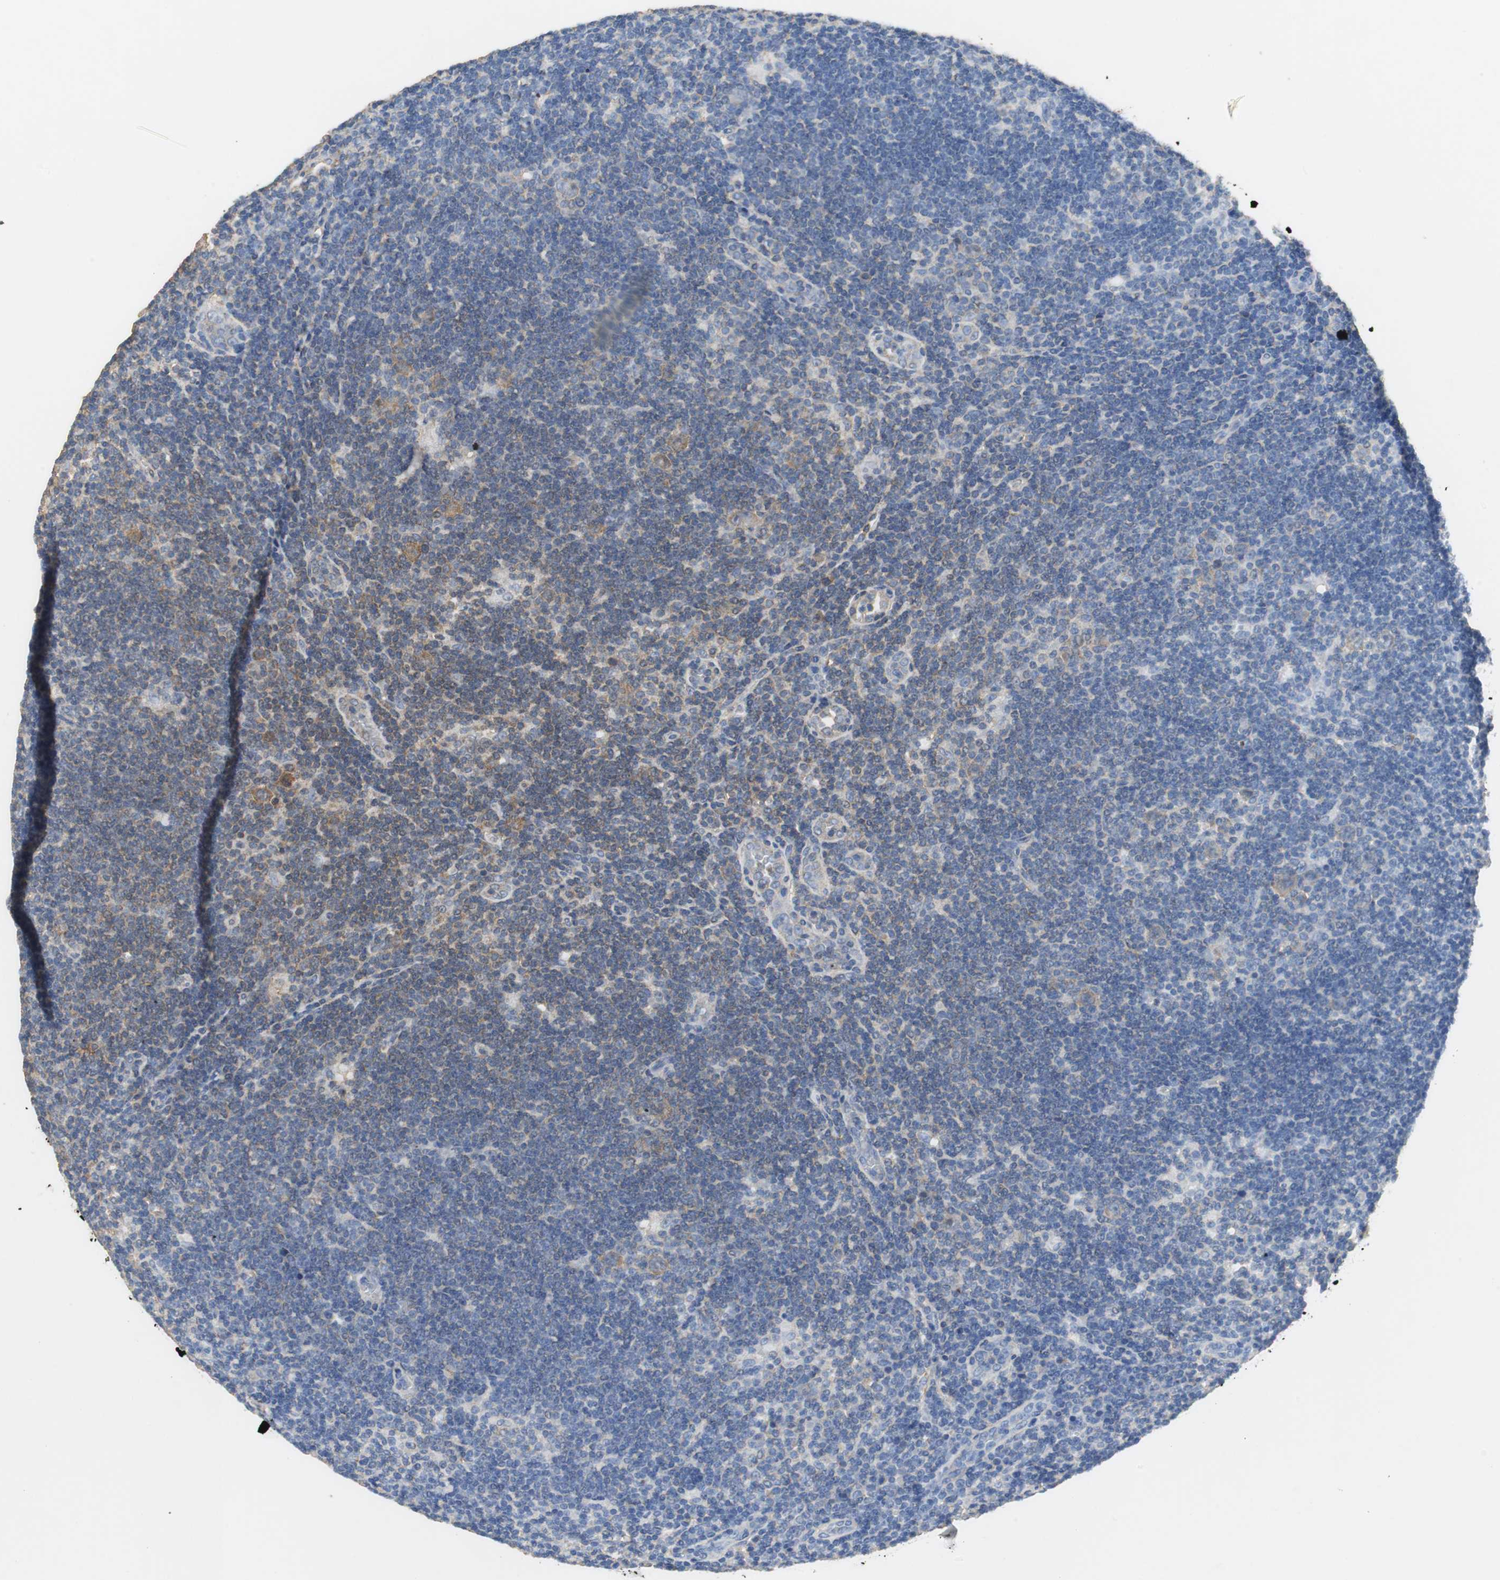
{"staining": {"intensity": "moderate", "quantity": "25%-75%", "location": "cytoplasmic/membranous"}, "tissue": "lymphoma", "cell_type": "Tumor cells", "image_type": "cancer", "snomed": [{"axis": "morphology", "description": "Hodgkin's disease, NOS"}, {"axis": "topography", "description": "Lymph node"}], "caption": "Immunohistochemistry (IHC) (DAB) staining of human lymphoma displays moderate cytoplasmic/membranous protein expression in approximately 25%-75% of tumor cells.", "gene": "VBP1", "patient": {"sex": "female", "age": 57}}